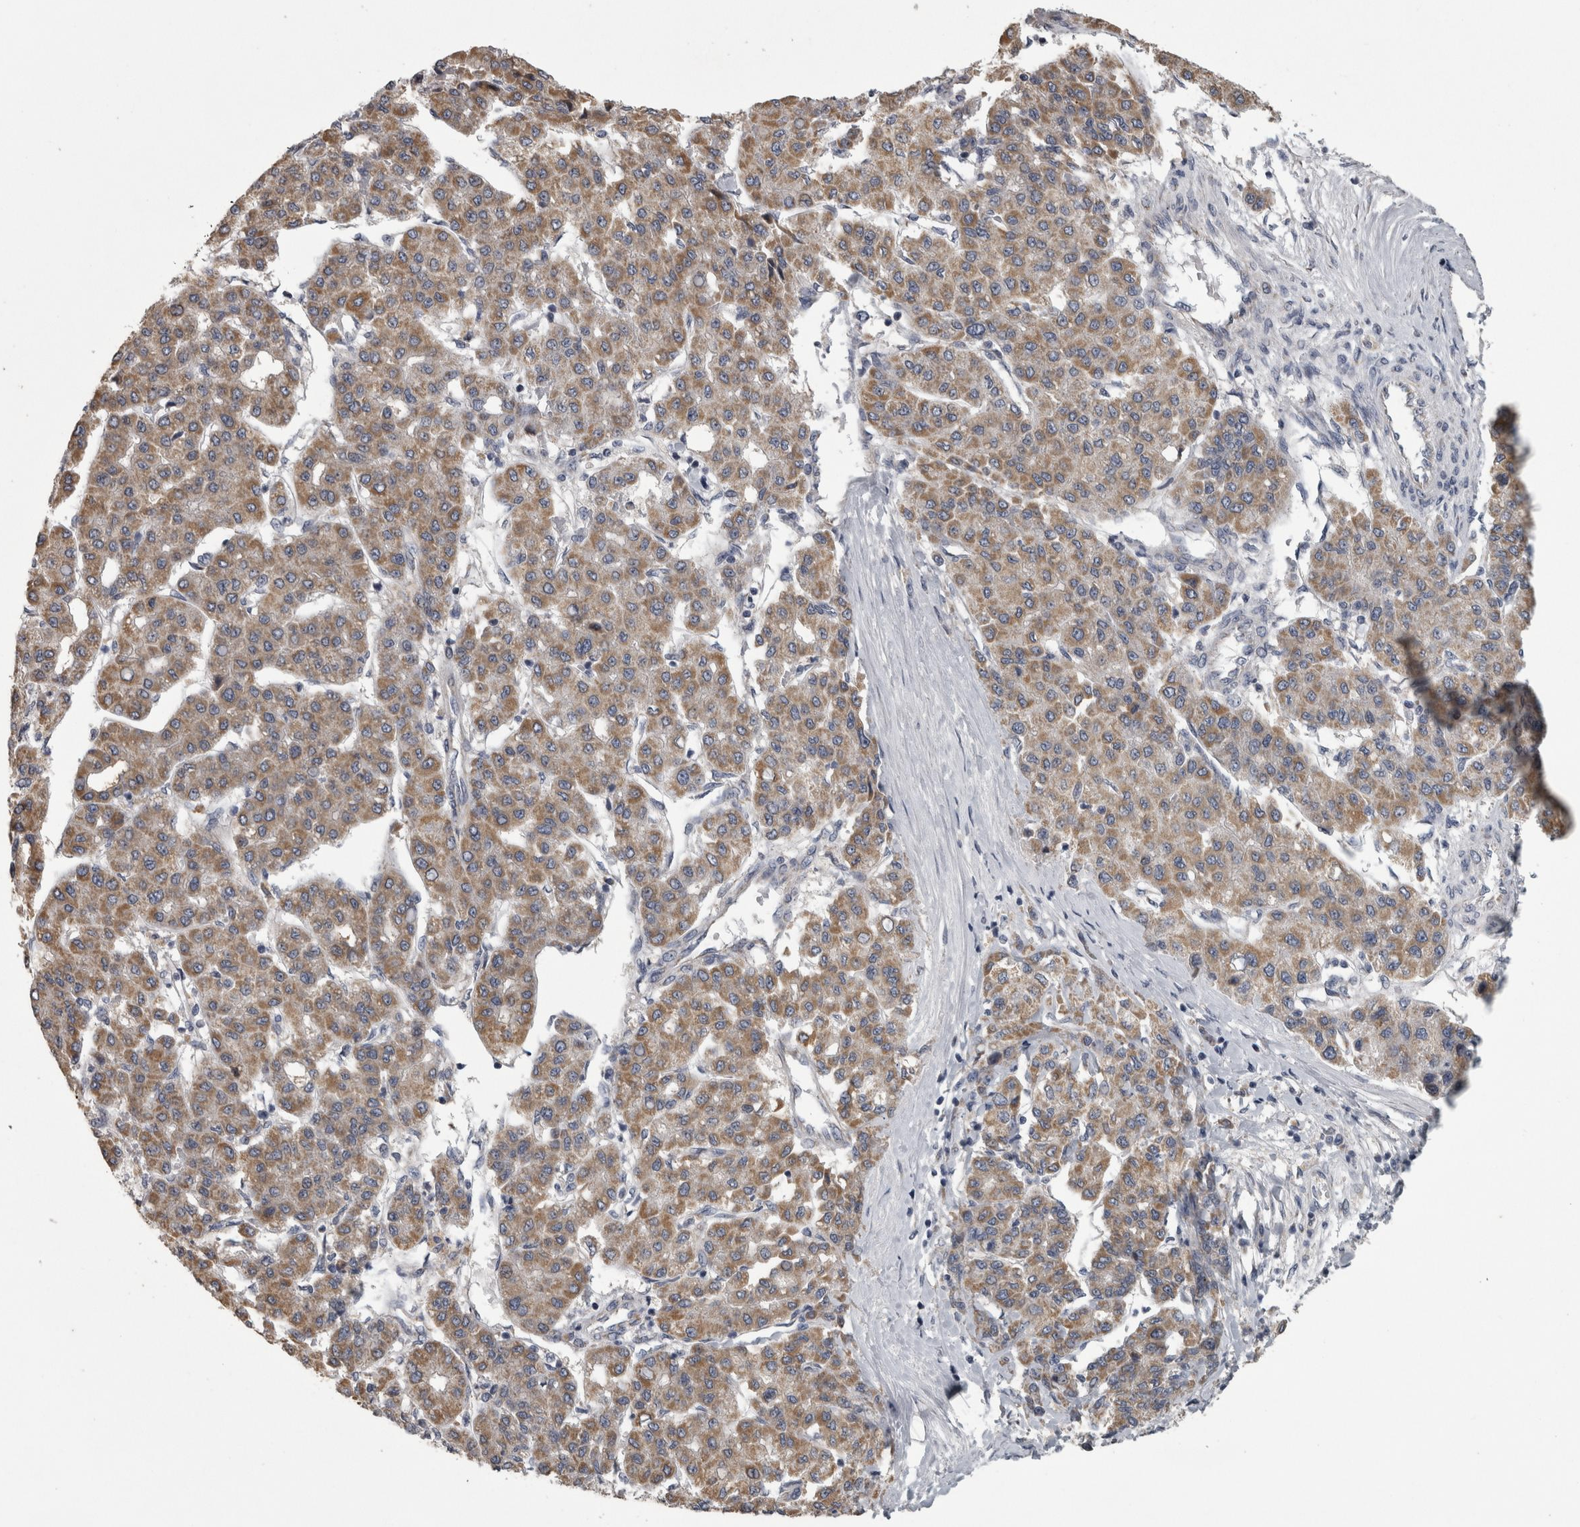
{"staining": {"intensity": "moderate", "quantity": ">75%", "location": "cytoplasmic/membranous"}, "tissue": "liver cancer", "cell_type": "Tumor cells", "image_type": "cancer", "snomed": [{"axis": "morphology", "description": "Carcinoma, Hepatocellular, NOS"}, {"axis": "topography", "description": "Liver"}], "caption": "Moderate cytoplasmic/membranous protein staining is appreciated in approximately >75% of tumor cells in liver cancer (hepatocellular carcinoma). The staining was performed using DAB (3,3'-diaminobenzidine) to visualize the protein expression in brown, while the nuclei were stained in blue with hematoxylin (Magnification: 20x).", "gene": "DBT", "patient": {"sex": "male", "age": 65}}